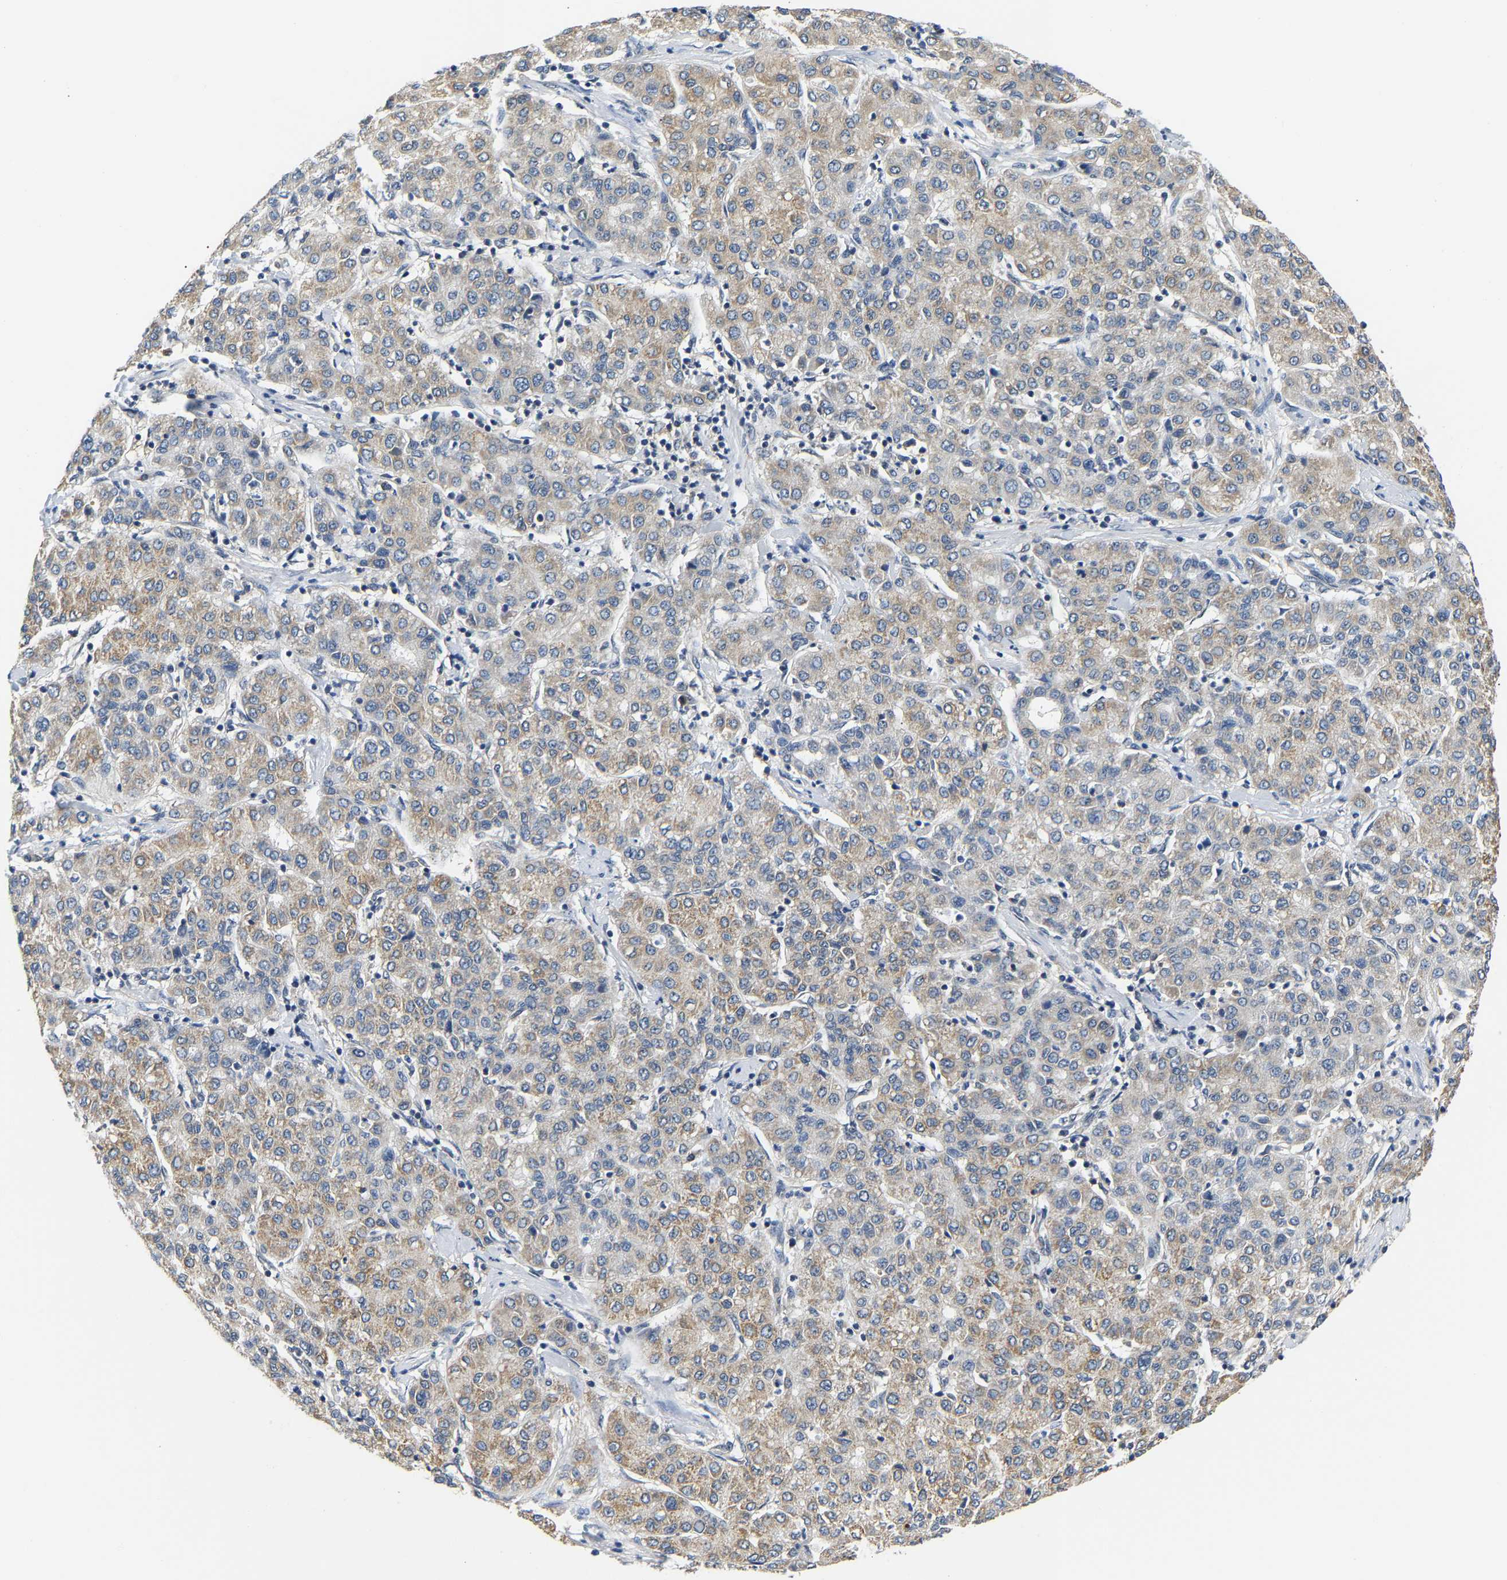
{"staining": {"intensity": "weak", "quantity": ">75%", "location": "cytoplasmic/membranous"}, "tissue": "liver cancer", "cell_type": "Tumor cells", "image_type": "cancer", "snomed": [{"axis": "morphology", "description": "Carcinoma, Hepatocellular, NOS"}, {"axis": "topography", "description": "Liver"}], "caption": "Brown immunohistochemical staining in liver hepatocellular carcinoma exhibits weak cytoplasmic/membranous expression in approximately >75% of tumor cells.", "gene": "ARHGEF12", "patient": {"sex": "male", "age": 65}}